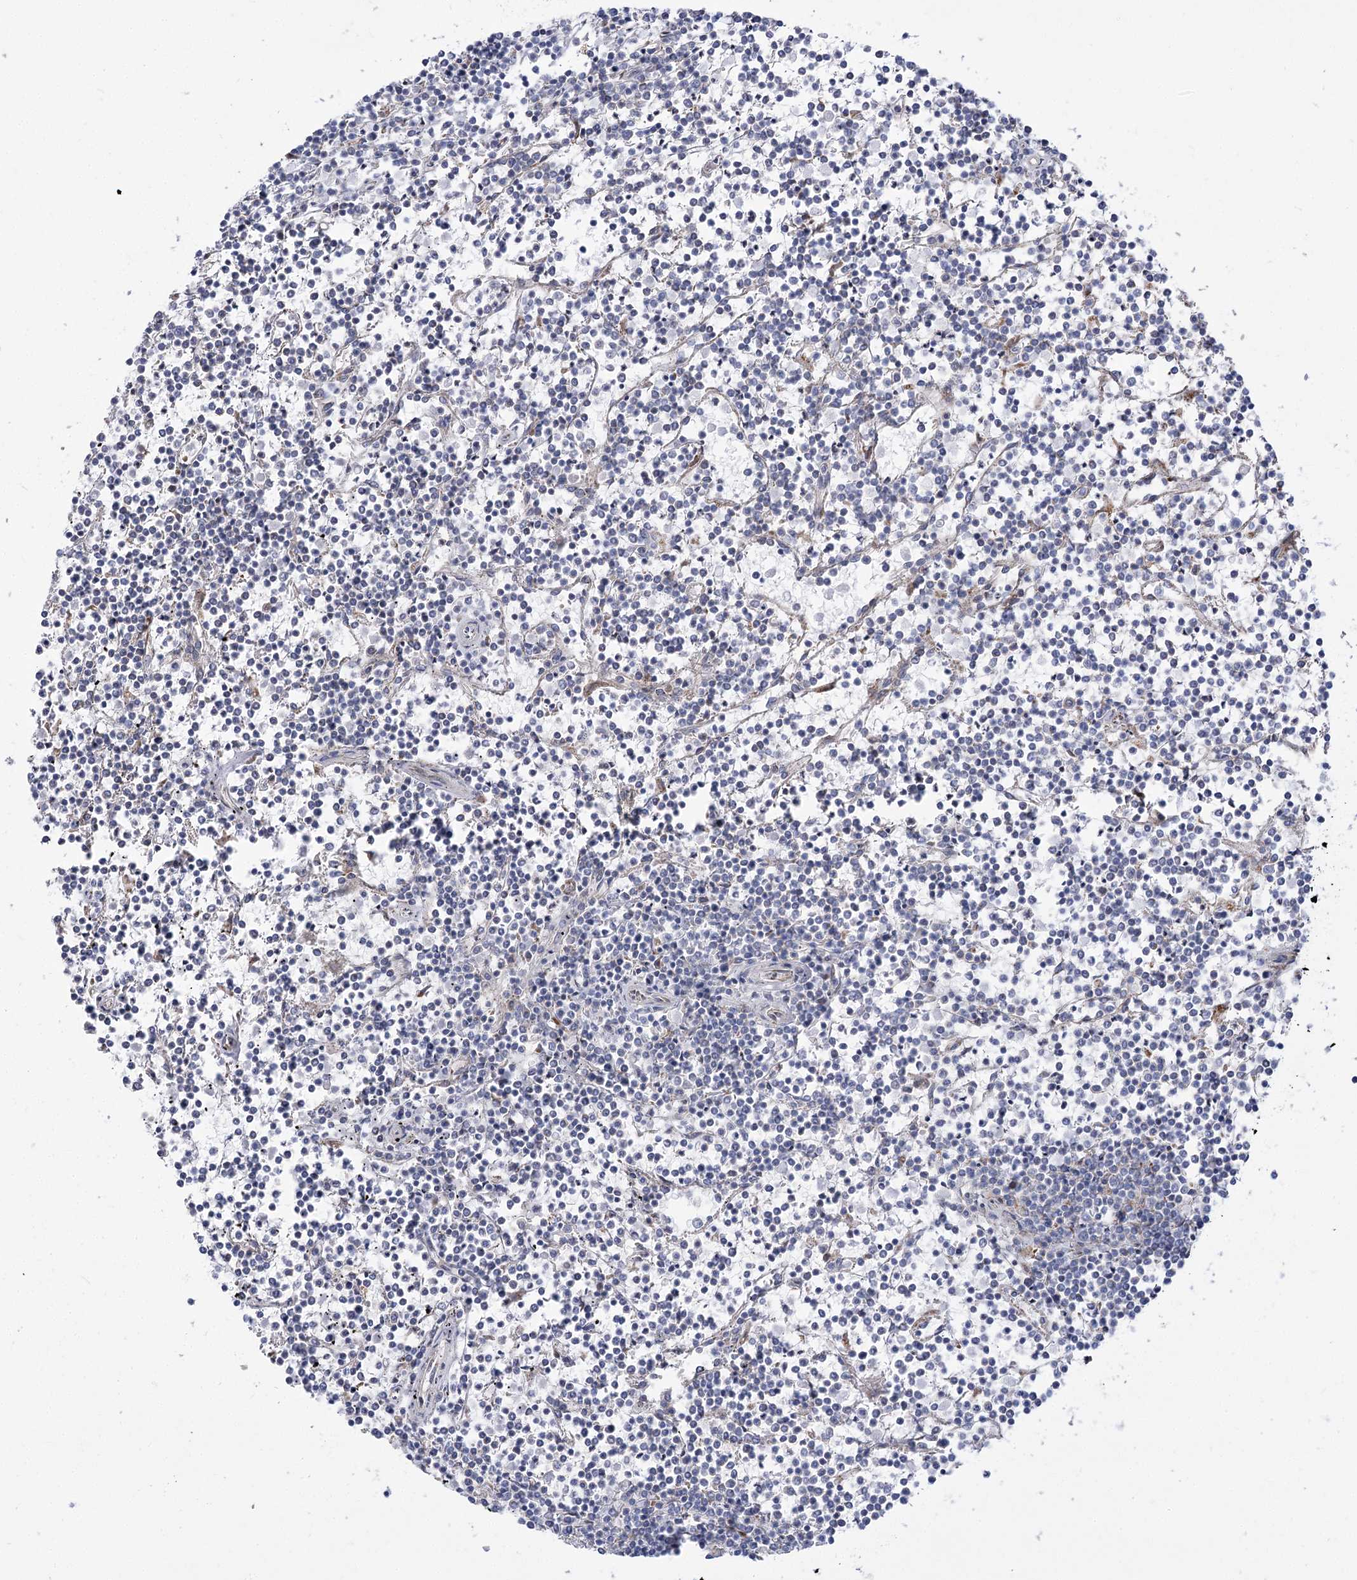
{"staining": {"intensity": "negative", "quantity": "none", "location": "none"}, "tissue": "lymphoma", "cell_type": "Tumor cells", "image_type": "cancer", "snomed": [{"axis": "morphology", "description": "Malignant lymphoma, non-Hodgkin's type, Low grade"}, {"axis": "topography", "description": "Spleen"}], "caption": "The immunohistochemistry image has no significant expression in tumor cells of low-grade malignant lymphoma, non-Hodgkin's type tissue.", "gene": "SUOX", "patient": {"sex": "female", "age": 19}}